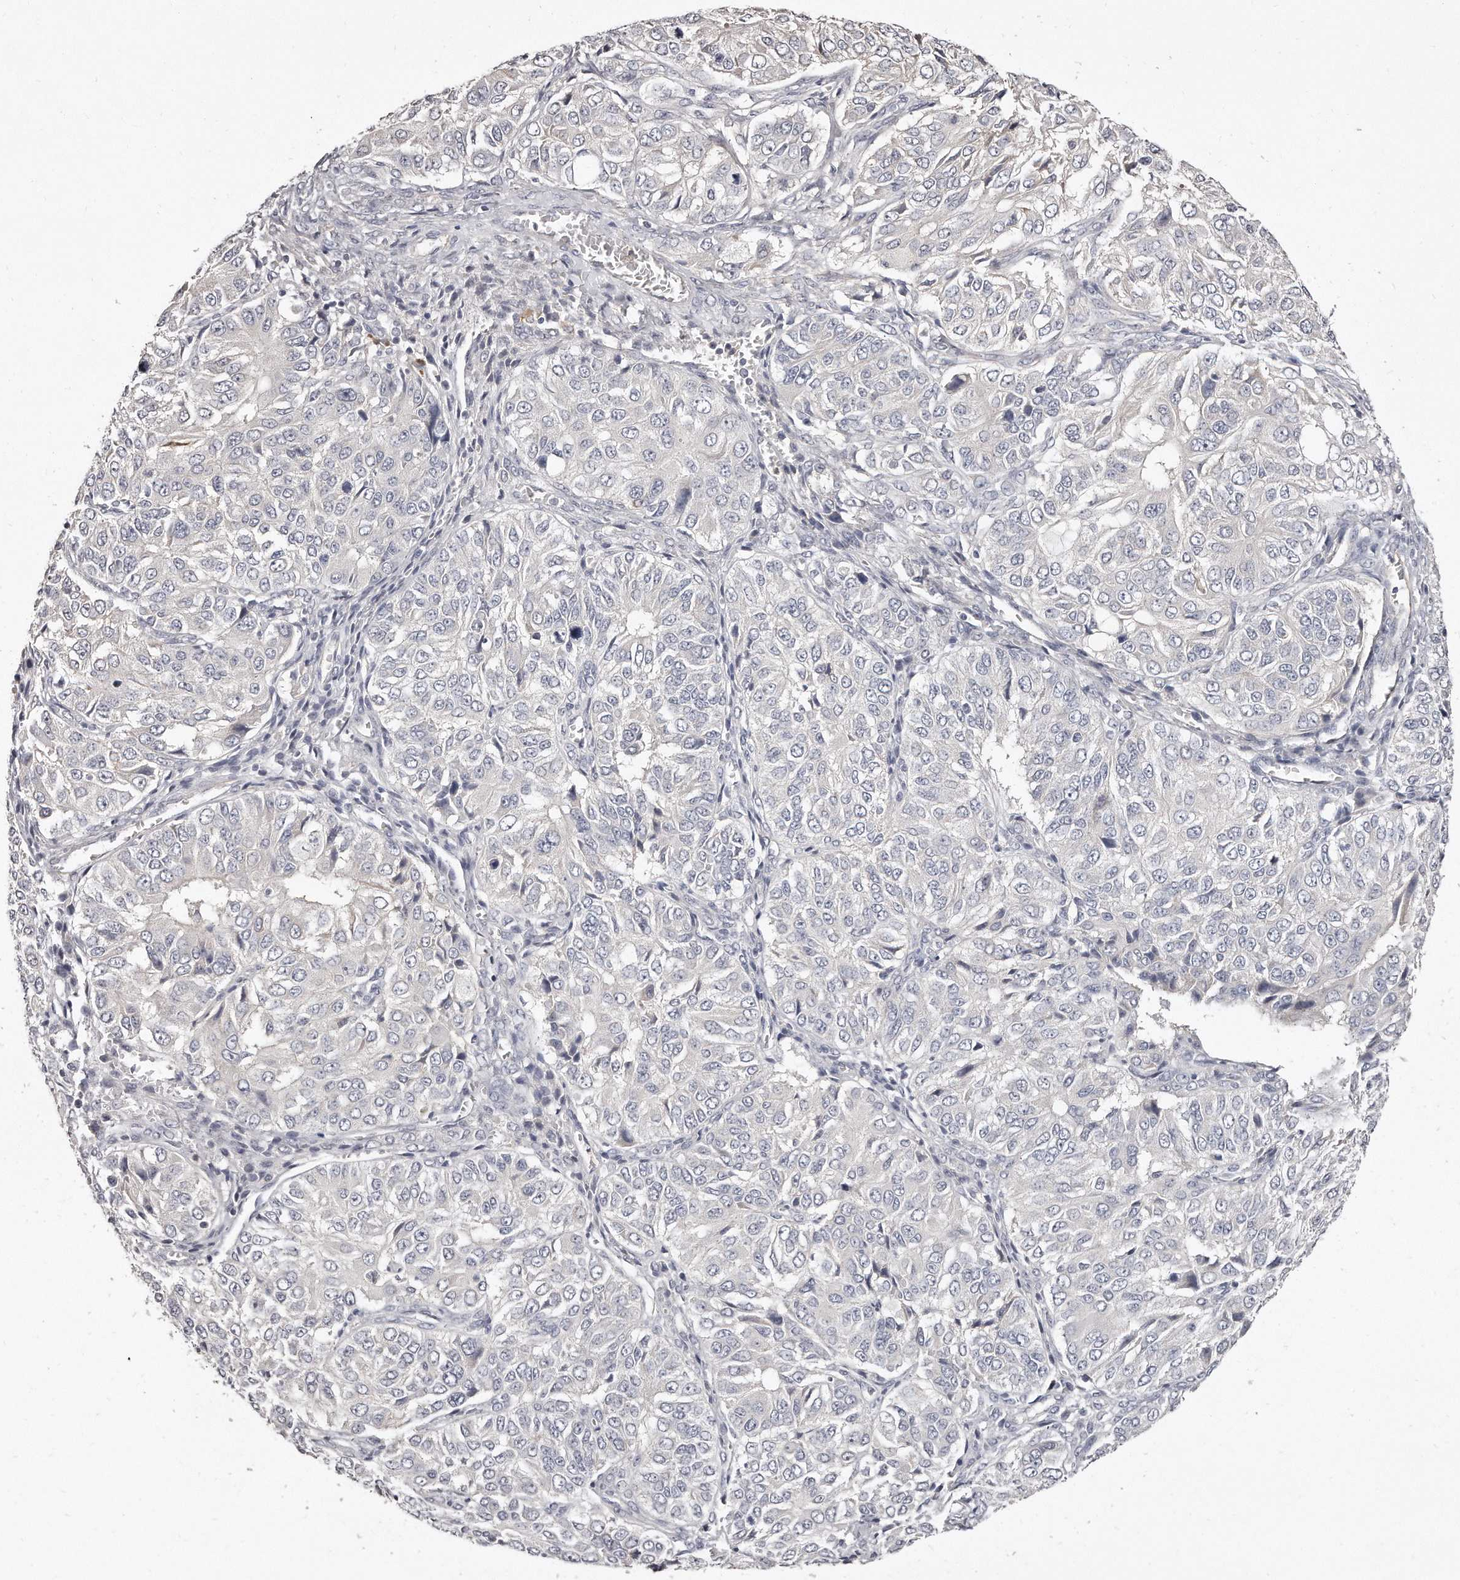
{"staining": {"intensity": "negative", "quantity": "none", "location": "none"}, "tissue": "ovarian cancer", "cell_type": "Tumor cells", "image_type": "cancer", "snomed": [{"axis": "morphology", "description": "Carcinoma, endometroid"}, {"axis": "topography", "description": "Ovary"}], "caption": "Immunohistochemistry micrograph of endometroid carcinoma (ovarian) stained for a protein (brown), which demonstrates no staining in tumor cells.", "gene": "TTLL4", "patient": {"sex": "female", "age": 51}}